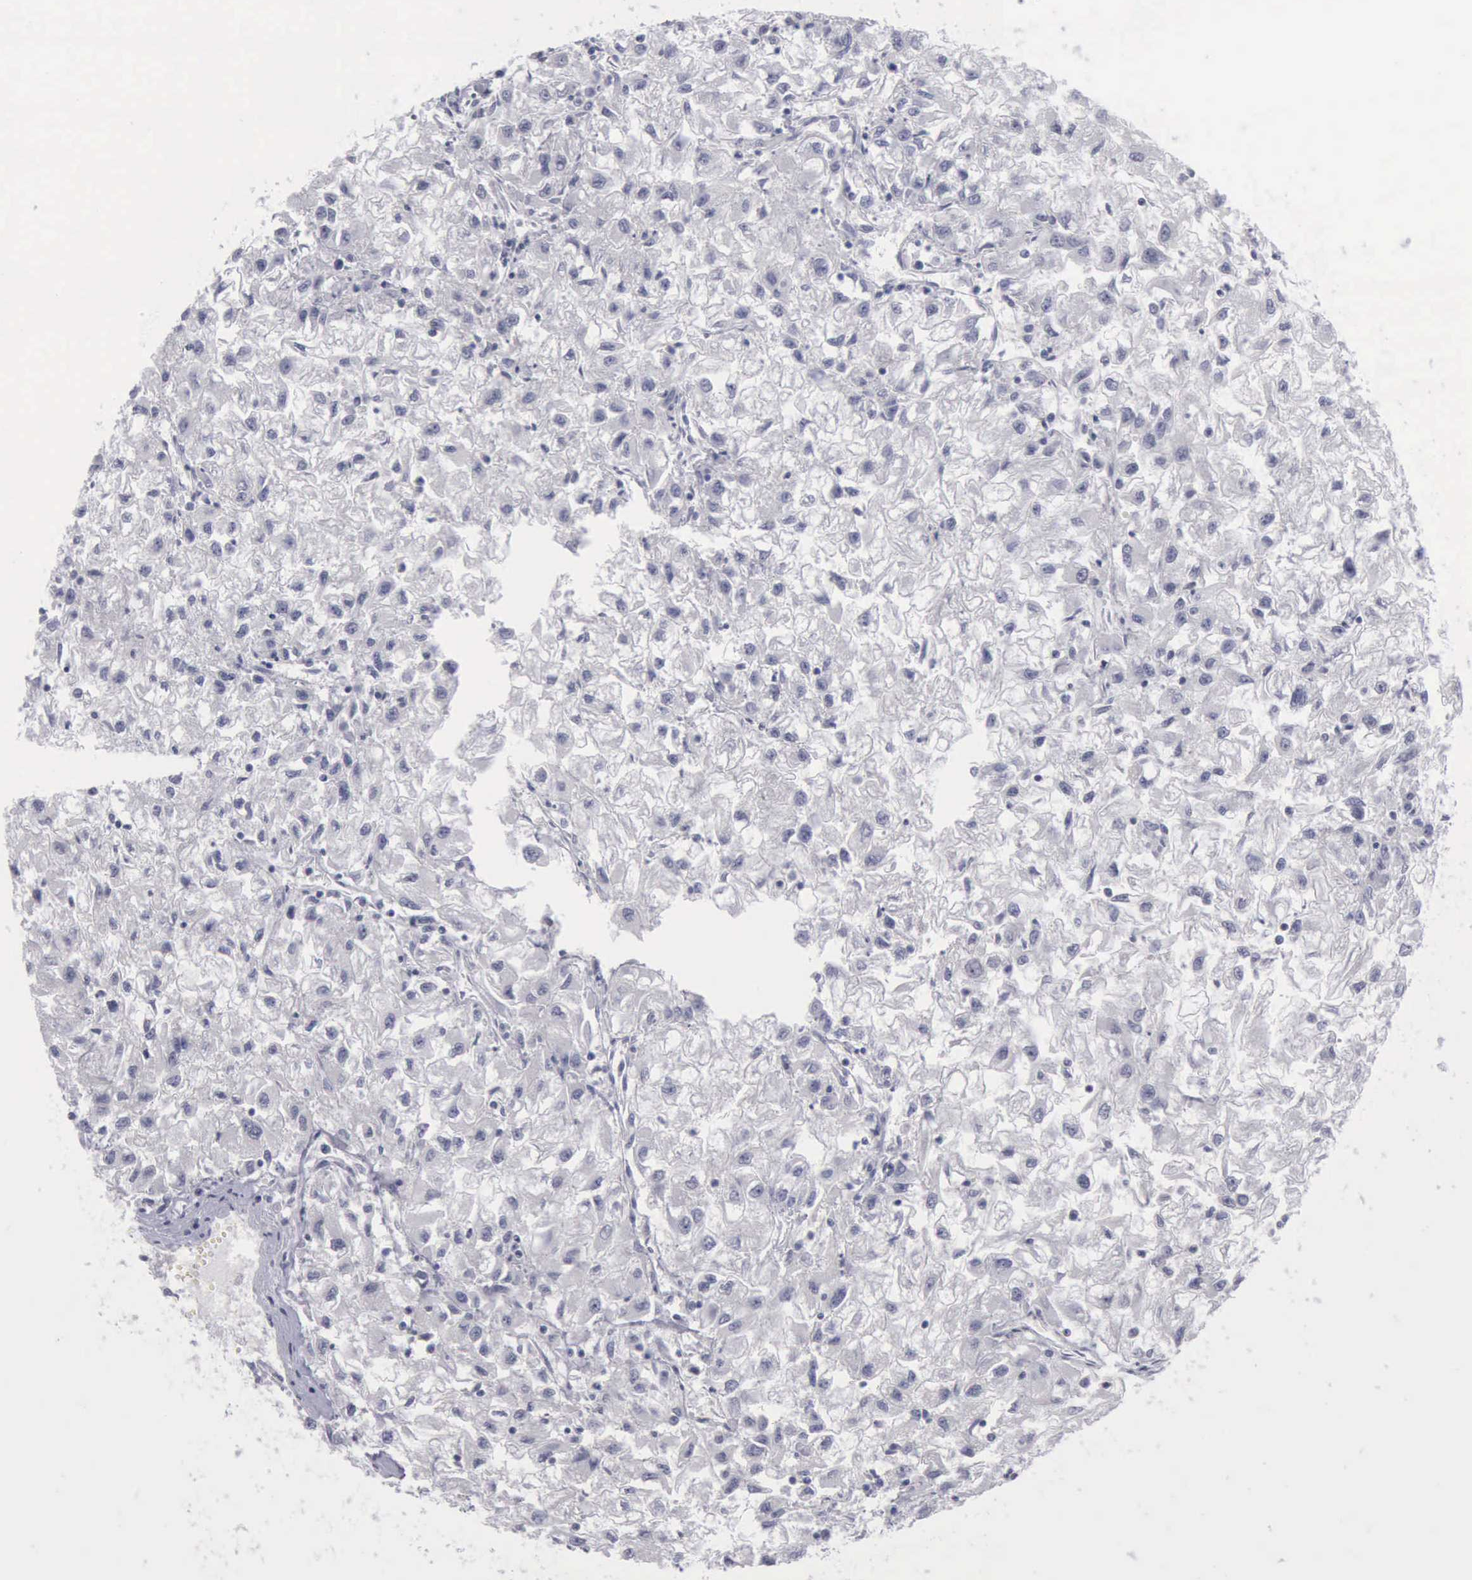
{"staining": {"intensity": "negative", "quantity": "none", "location": "none"}, "tissue": "renal cancer", "cell_type": "Tumor cells", "image_type": "cancer", "snomed": [{"axis": "morphology", "description": "Adenocarcinoma, NOS"}, {"axis": "topography", "description": "Kidney"}], "caption": "This is a image of immunohistochemistry (IHC) staining of renal cancer, which shows no staining in tumor cells.", "gene": "KRT13", "patient": {"sex": "male", "age": 59}}